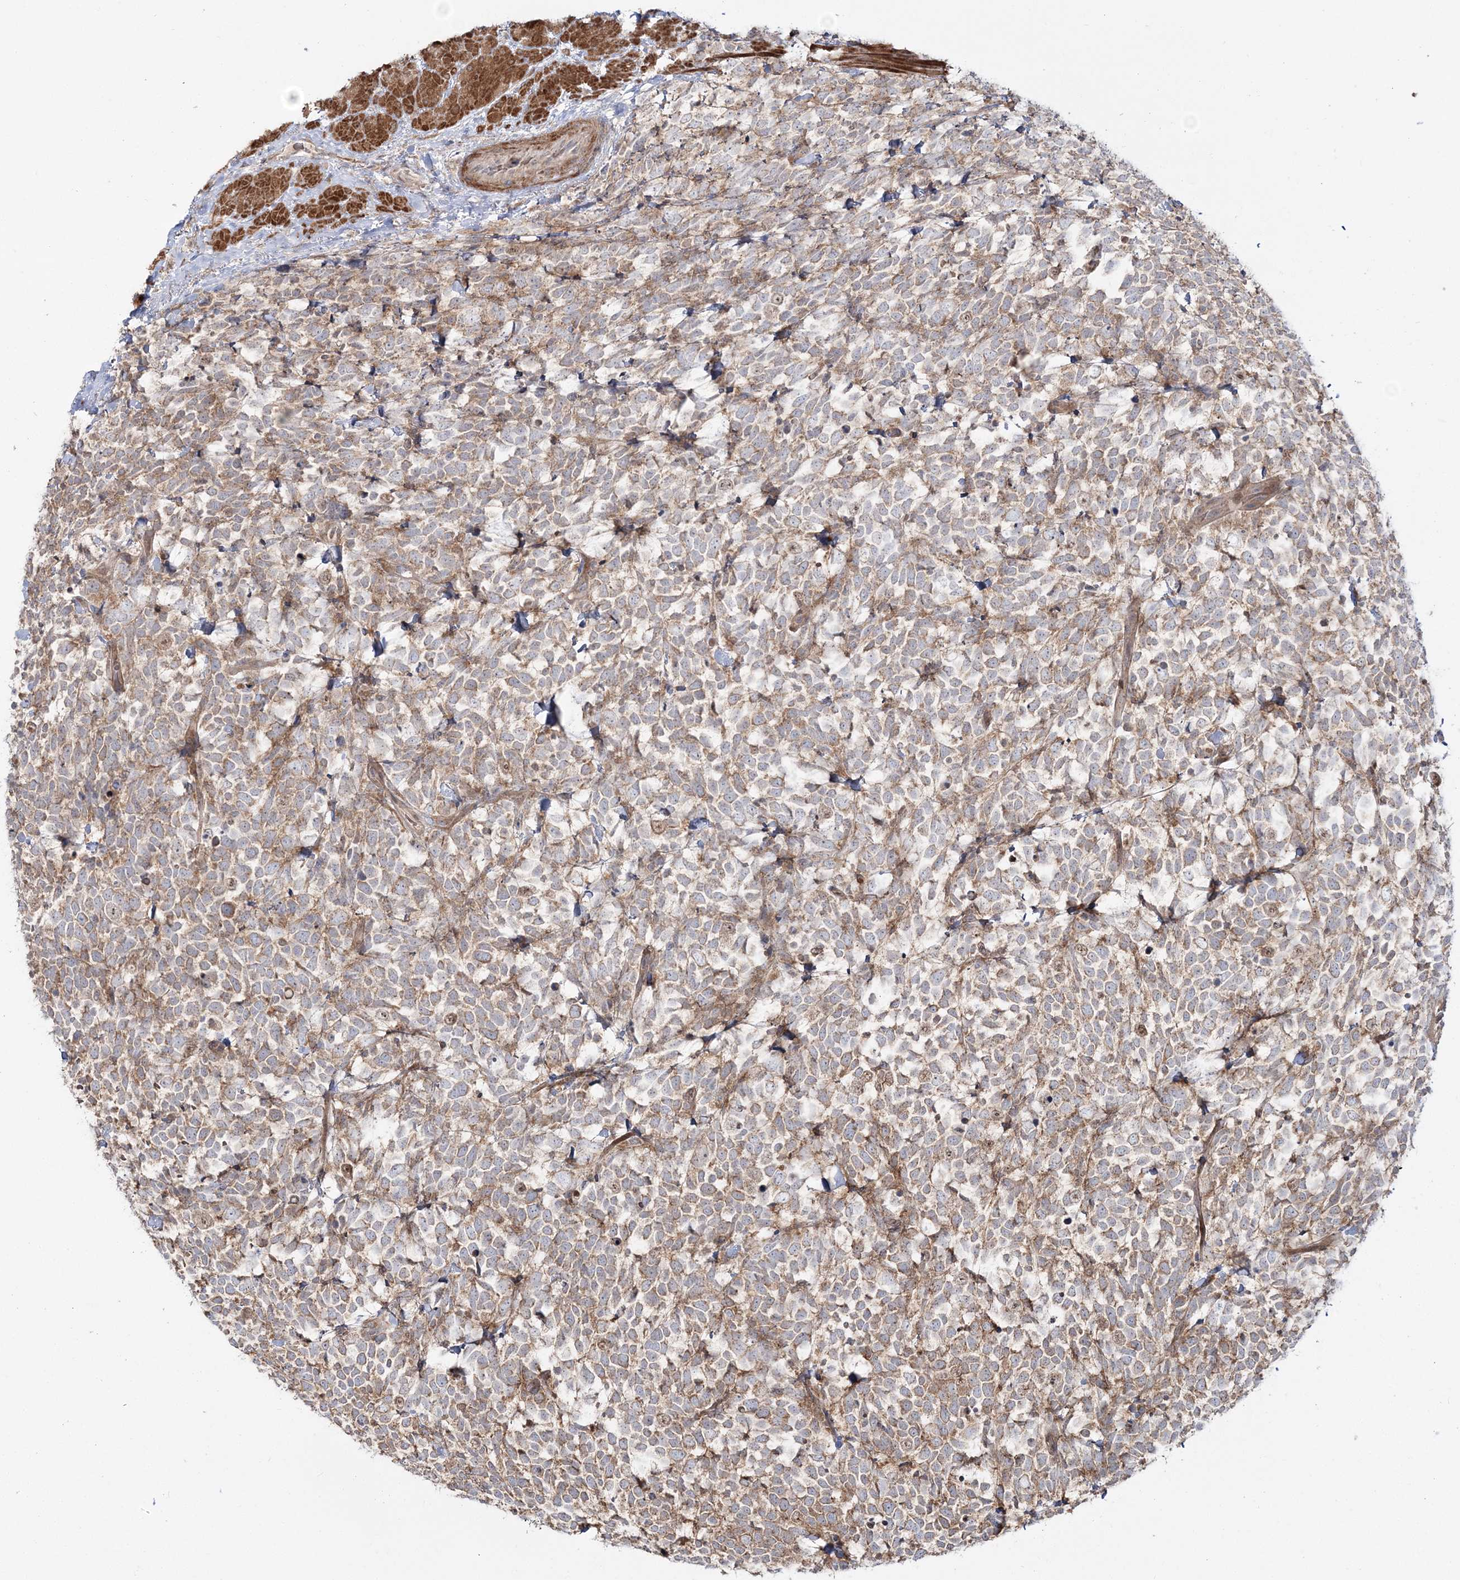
{"staining": {"intensity": "moderate", "quantity": "25%-75%", "location": "cytoplasmic/membranous"}, "tissue": "urothelial cancer", "cell_type": "Tumor cells", "image_type": "cancer", "snomed": [{"axis": "morphology", "description": "Urothelial carcinoma, High grade"}, {"axis": "topography", "description": "Urinary bladder"}], "caption": "Tumor cells demonstrate medium levels of moderate cytoplasmic/membranous expression in approximately 25%-75% of cells in high-grade urothelial carcinoma.", "gene": "MOCS2", "patient": {"sex": "female", "age": 82}}